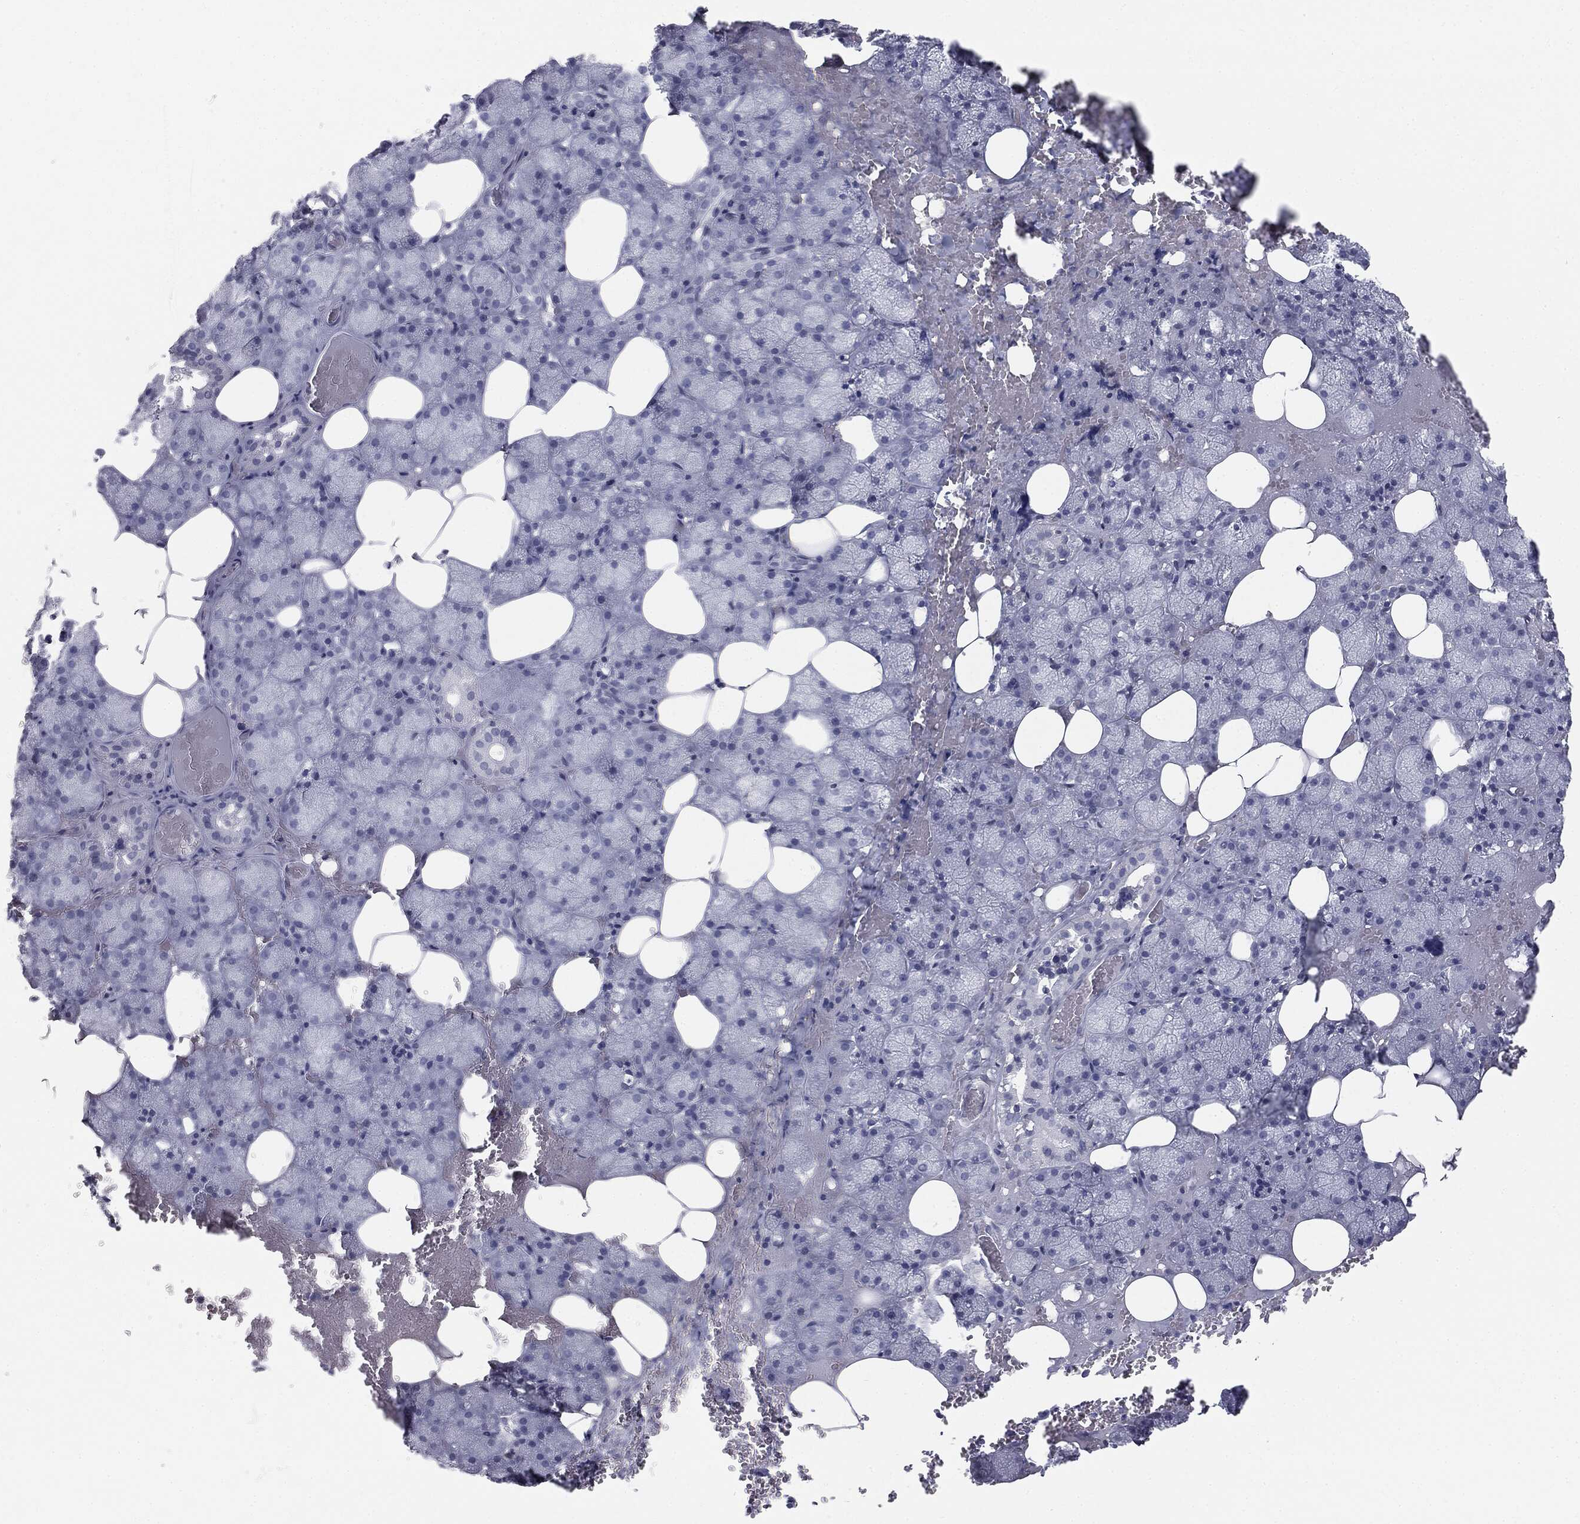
{"staining": {"intensity": "negative", "quantity": "none", "location": "none"}, "tissue": "salivary gland", "cell_type": "Glandular cells", "image_type": "normal", "snomed": [{"axis": "morphology", "description": "Normal tissue, NOS"}, {"axis": "topography", "description": "Salivary gland"}], "caption": "DAB (3,3'-diaminobenzidine) immunohistochemical staining of normal salivary gland exhibits no significant staining in glandular cells.", "gene": "ALDOB", "patient": {"sex": "male", "age": 38}}